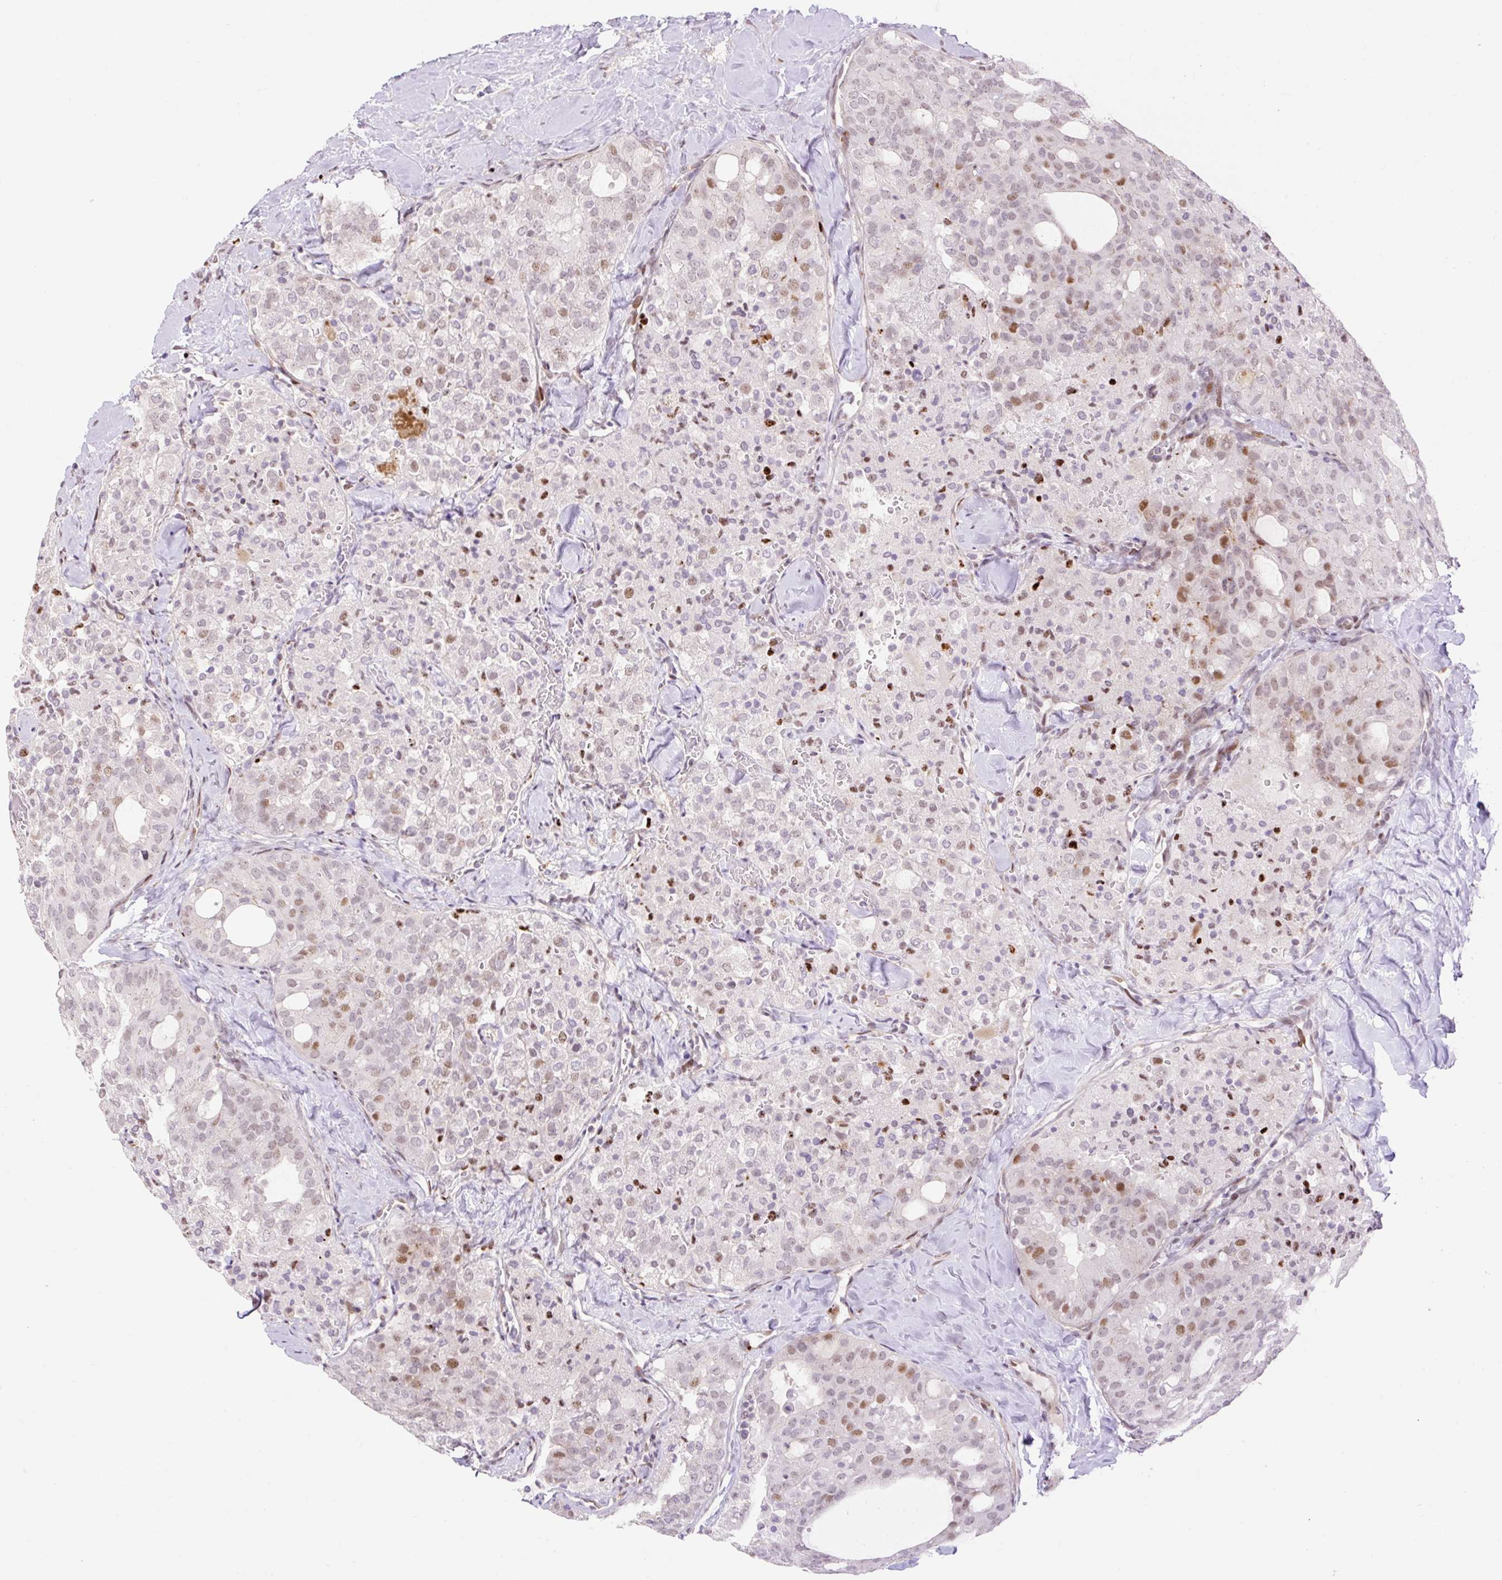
{"staining": {"intensity": "moderate", "quantity": "<25%", "location": "nuclear"}, "tissue": "thyroid cancer", "cell_type": "Tumor cells", "image_type": "cancer", "snomed": [{"axis": "morphology", "description": "Follicular adenoma carcinoma, NOS"}, {"axis": "topography", "description": "Thyroid gland"}], "caption": "This photomicrograph demonstrates immunohistochemistry staining of human thyroid follicular adenoma carcinoma, with low moderate nuclear positivity in approximately <25% of tumor cells.", "gene": "RIPPLY3", "patient": {"sex": "male", "age": 75}}